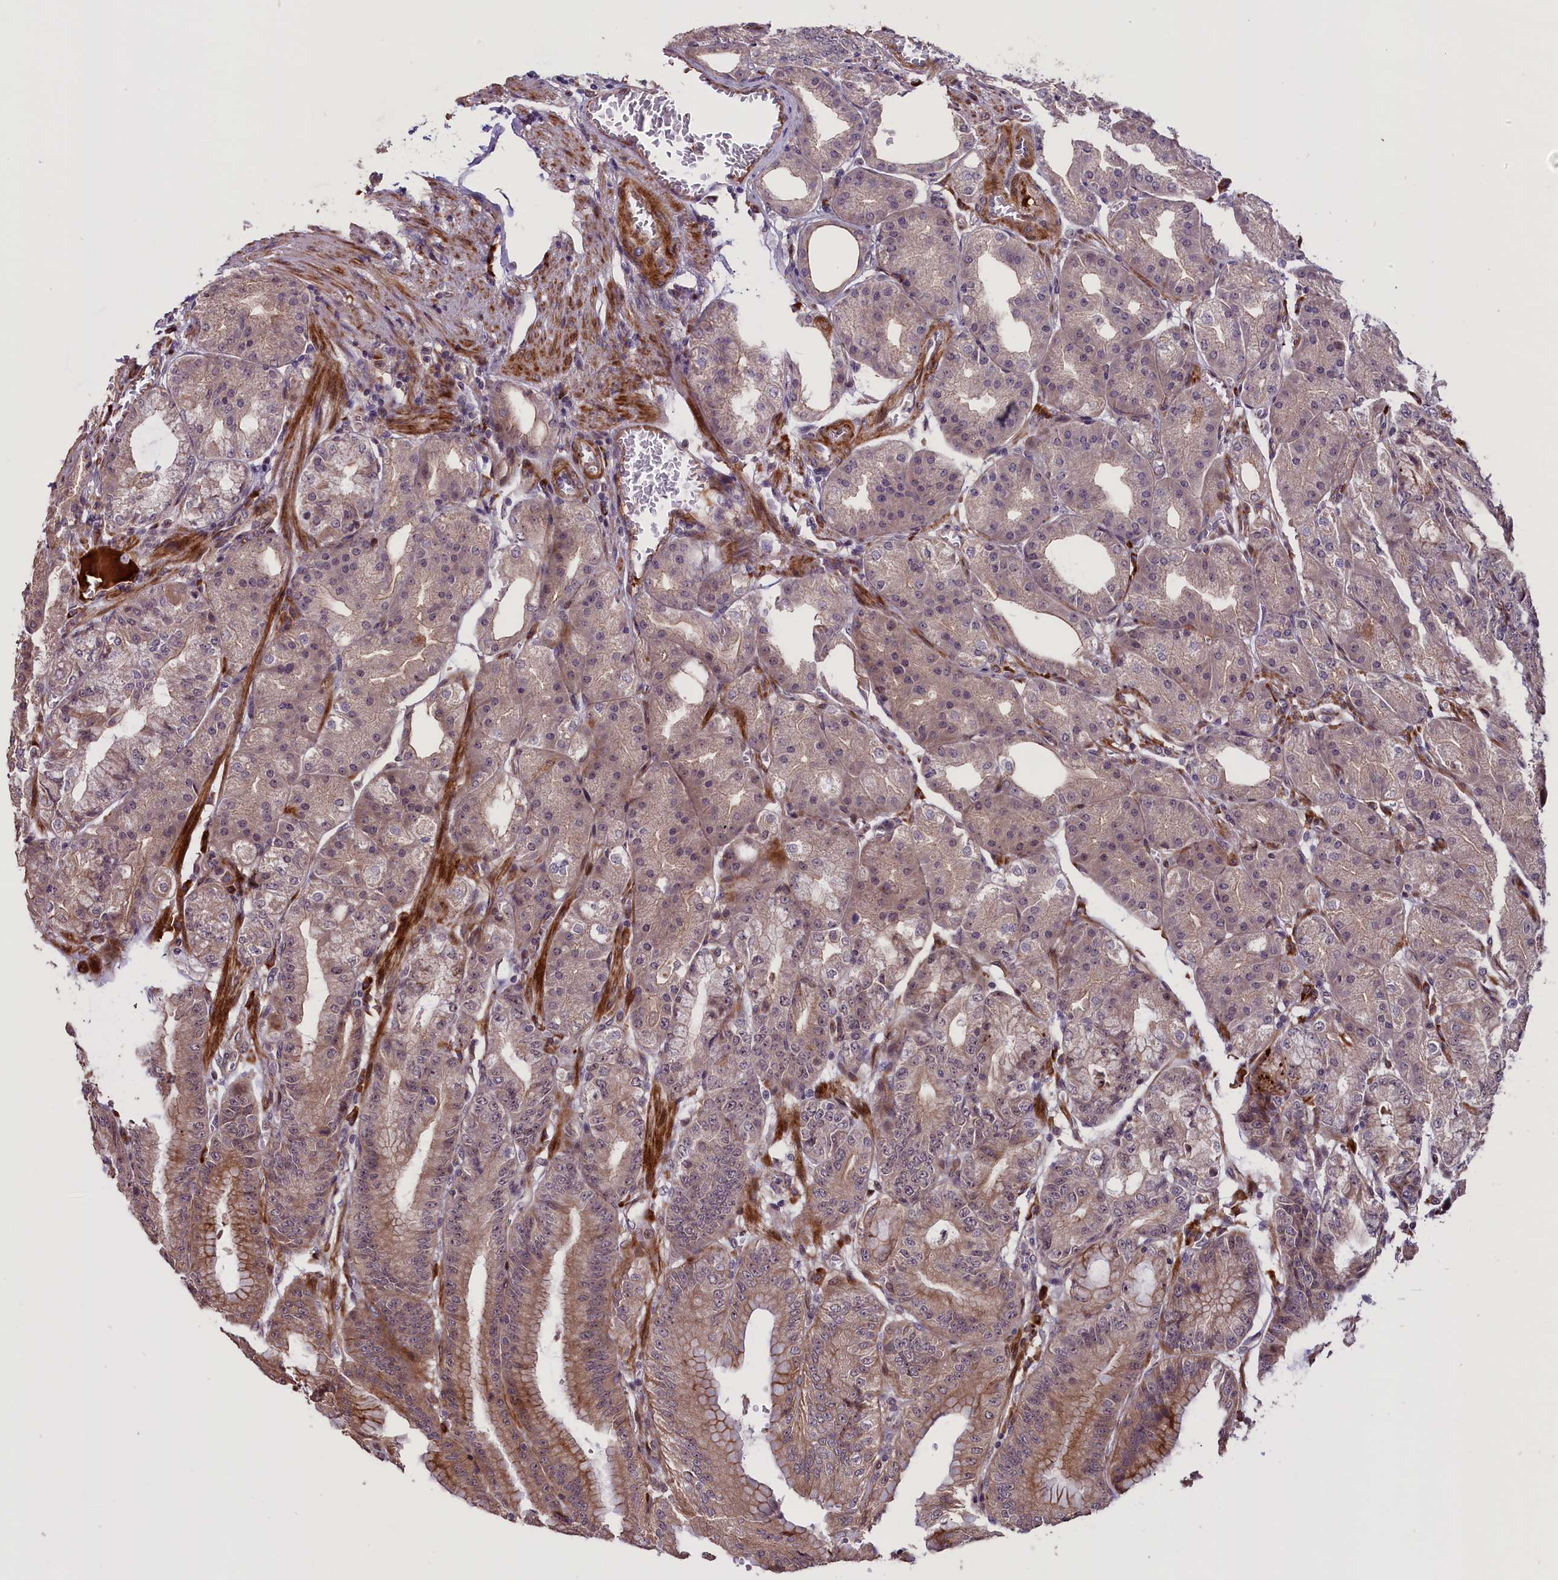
{"staining": {"intensity": "moderate", "quantity": "25%-75%", "location": "cytoplasmic/membranous,nuclear"}, "tissue": "stomach", "cell_type": "Glandular cells", "image_type": "normal", "snomed": [{"axis": "morphology", "description": "Normal tissue, NOS"}, {"axis": "topography", "description": "Stomach, lower"}], "caption": "Immunohistochemistry (IHC) micrograph of normal stomach stained for a protein (brown), which shows medium levels of moderate cytoplasmic/membranous,nuclear staining in approximately 25%-75% of glandular cells.", "gene": "ENHO", "patient": {"sex": "male", "age": 71}}